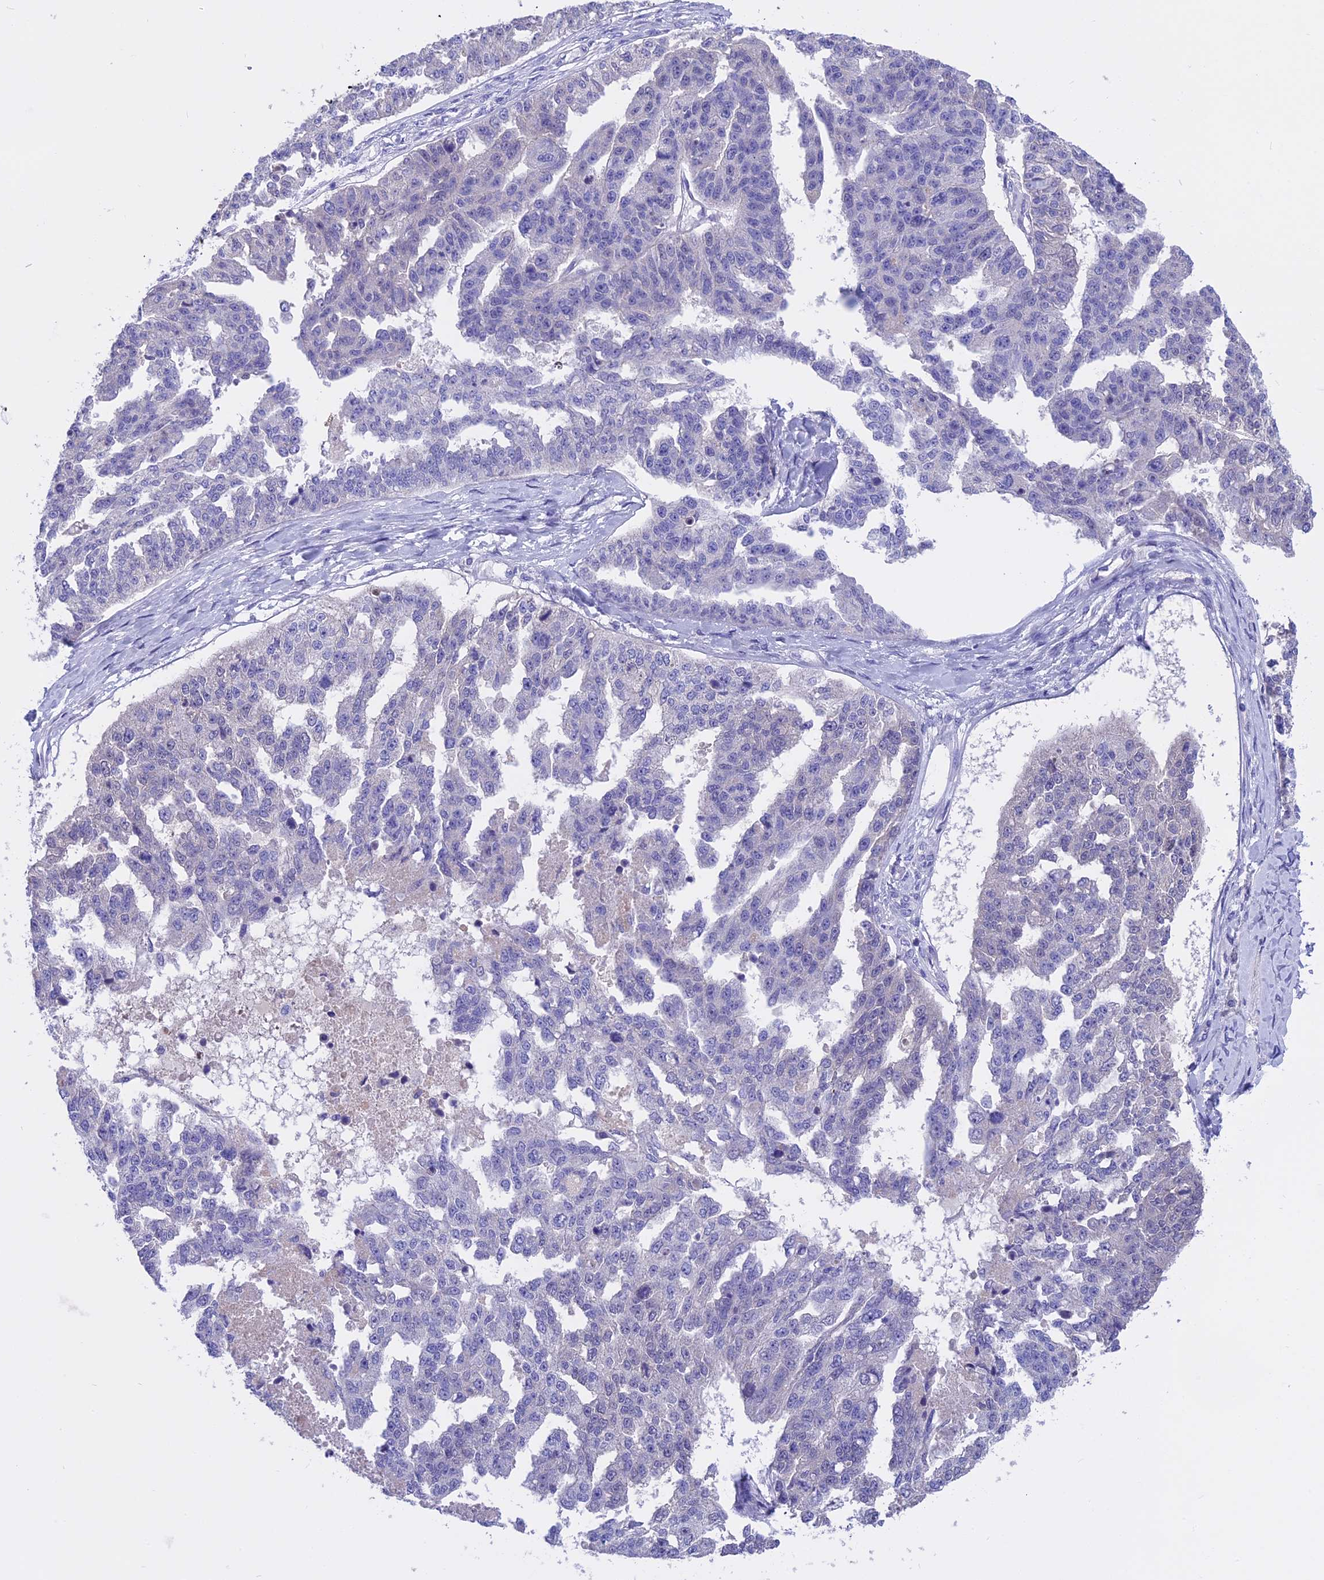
{"staining": {"intensity": "negative", "quantity": "none", "location": "none"}, "tissue": "ovarian cancer", "cell_type": "Tumor cells", "image_type": "cancer", "snomed": [{"axis": "morphology", "description": "Cystadenocarcinoma, serous, NOS"}, {"axis": "topography", "description": "Ovary"}], "caption": "Tumor cells show no significant expression in ovarian cancer (serous cystadenocarcinoma).", "gene": "TMEM138", "patient": {"sex": "female", "age": 58}}